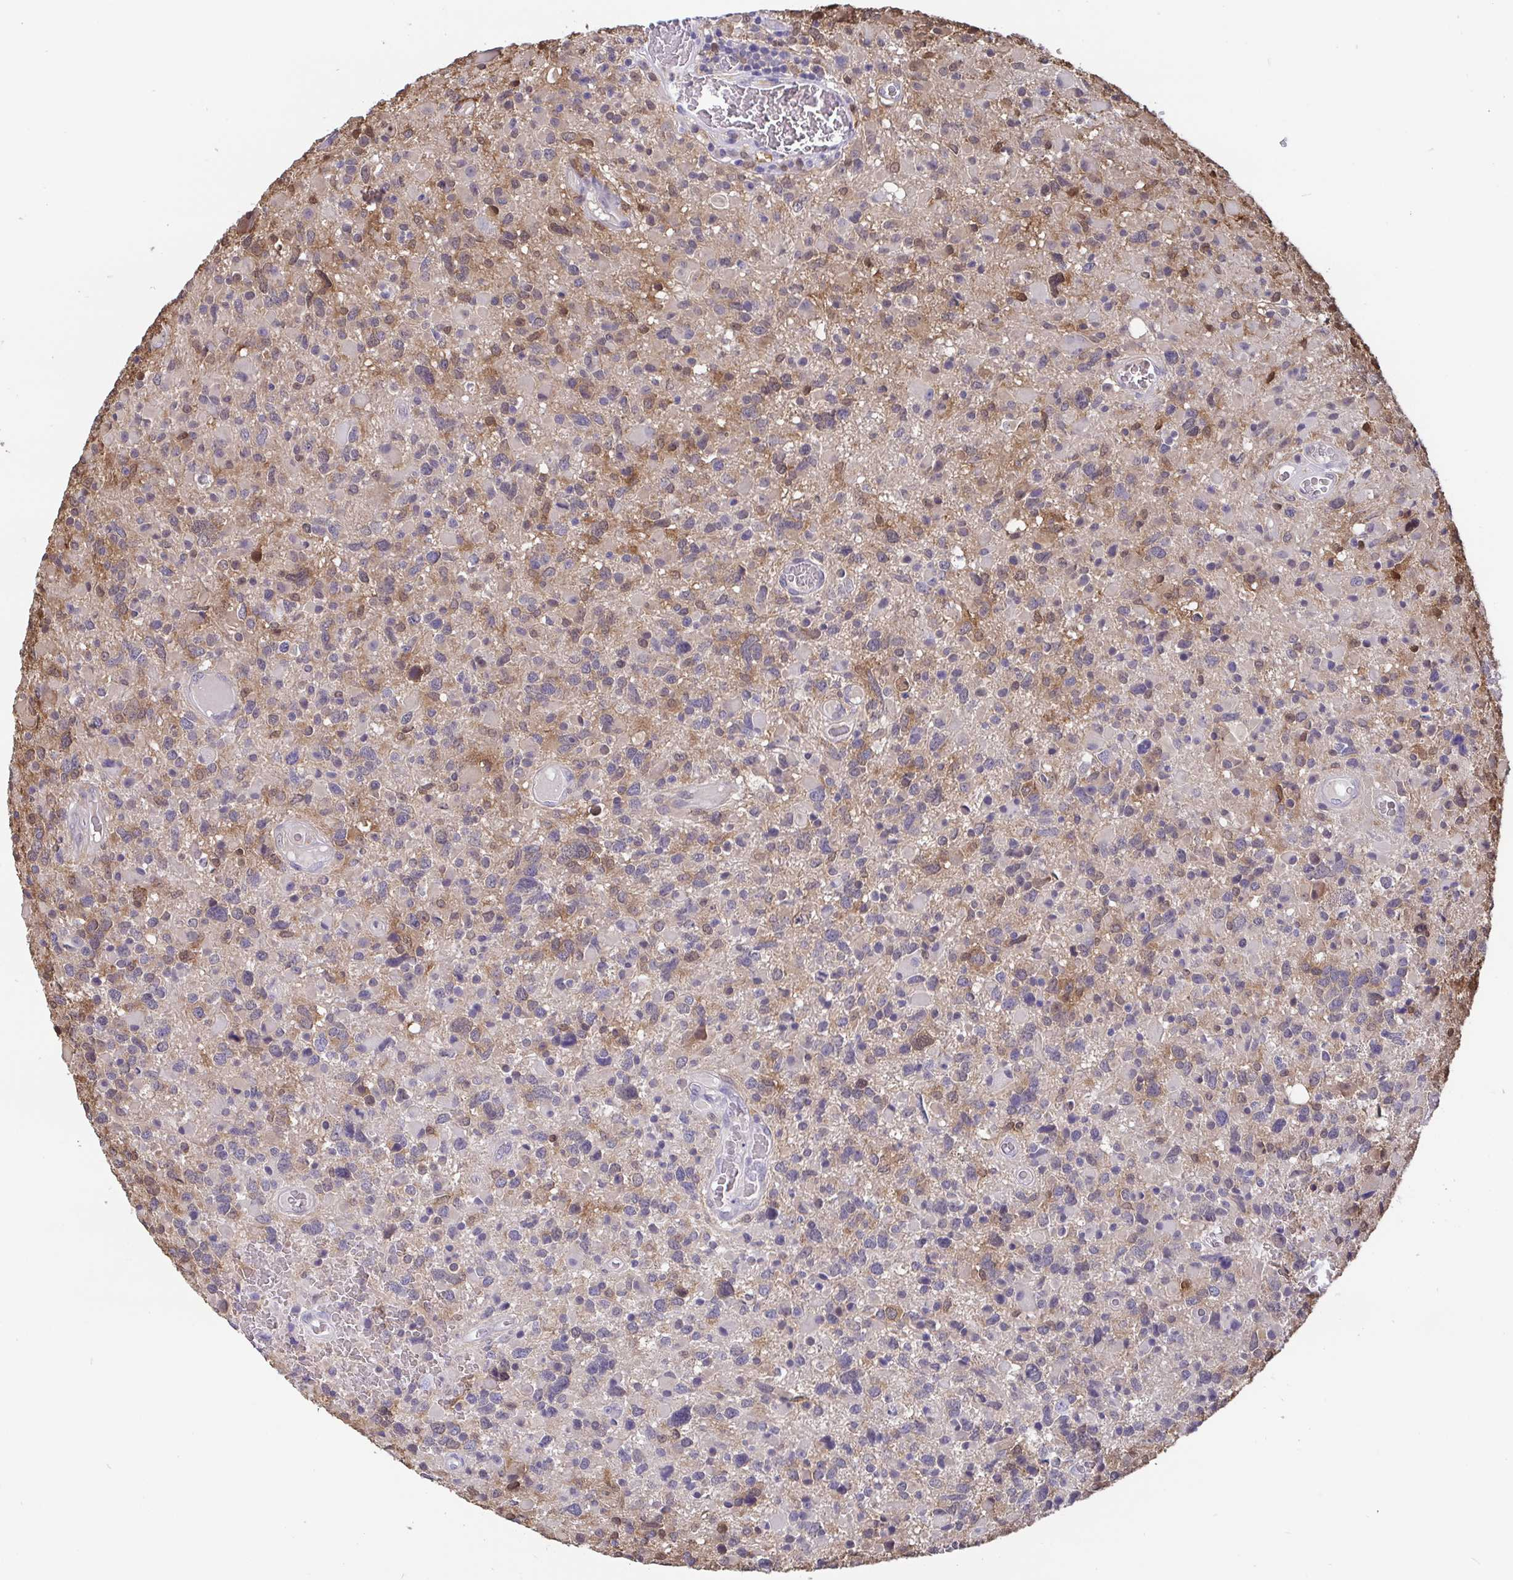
{"staining": {"intensity": "moderate", "quantity": "25%-75%", "location": "cytoplasmic/membranous"}, "tissue": "glioma", "cell_type": "Tumor cells", "image_type": "cancer", "snomed": [{"axis": "morphology", "description": "Glioma, malignant, High grade"}, {"axis": "topography", "description": "Brain"}], "caption": "A medium amount of moderate cytoplasmic/membranous positivity is appreciated in approximately 25%-75% of tumor cells in malignant high-grade glioma tissue.", "gene": "IDH1", "patient": {"sex": "female", "age": 40}}